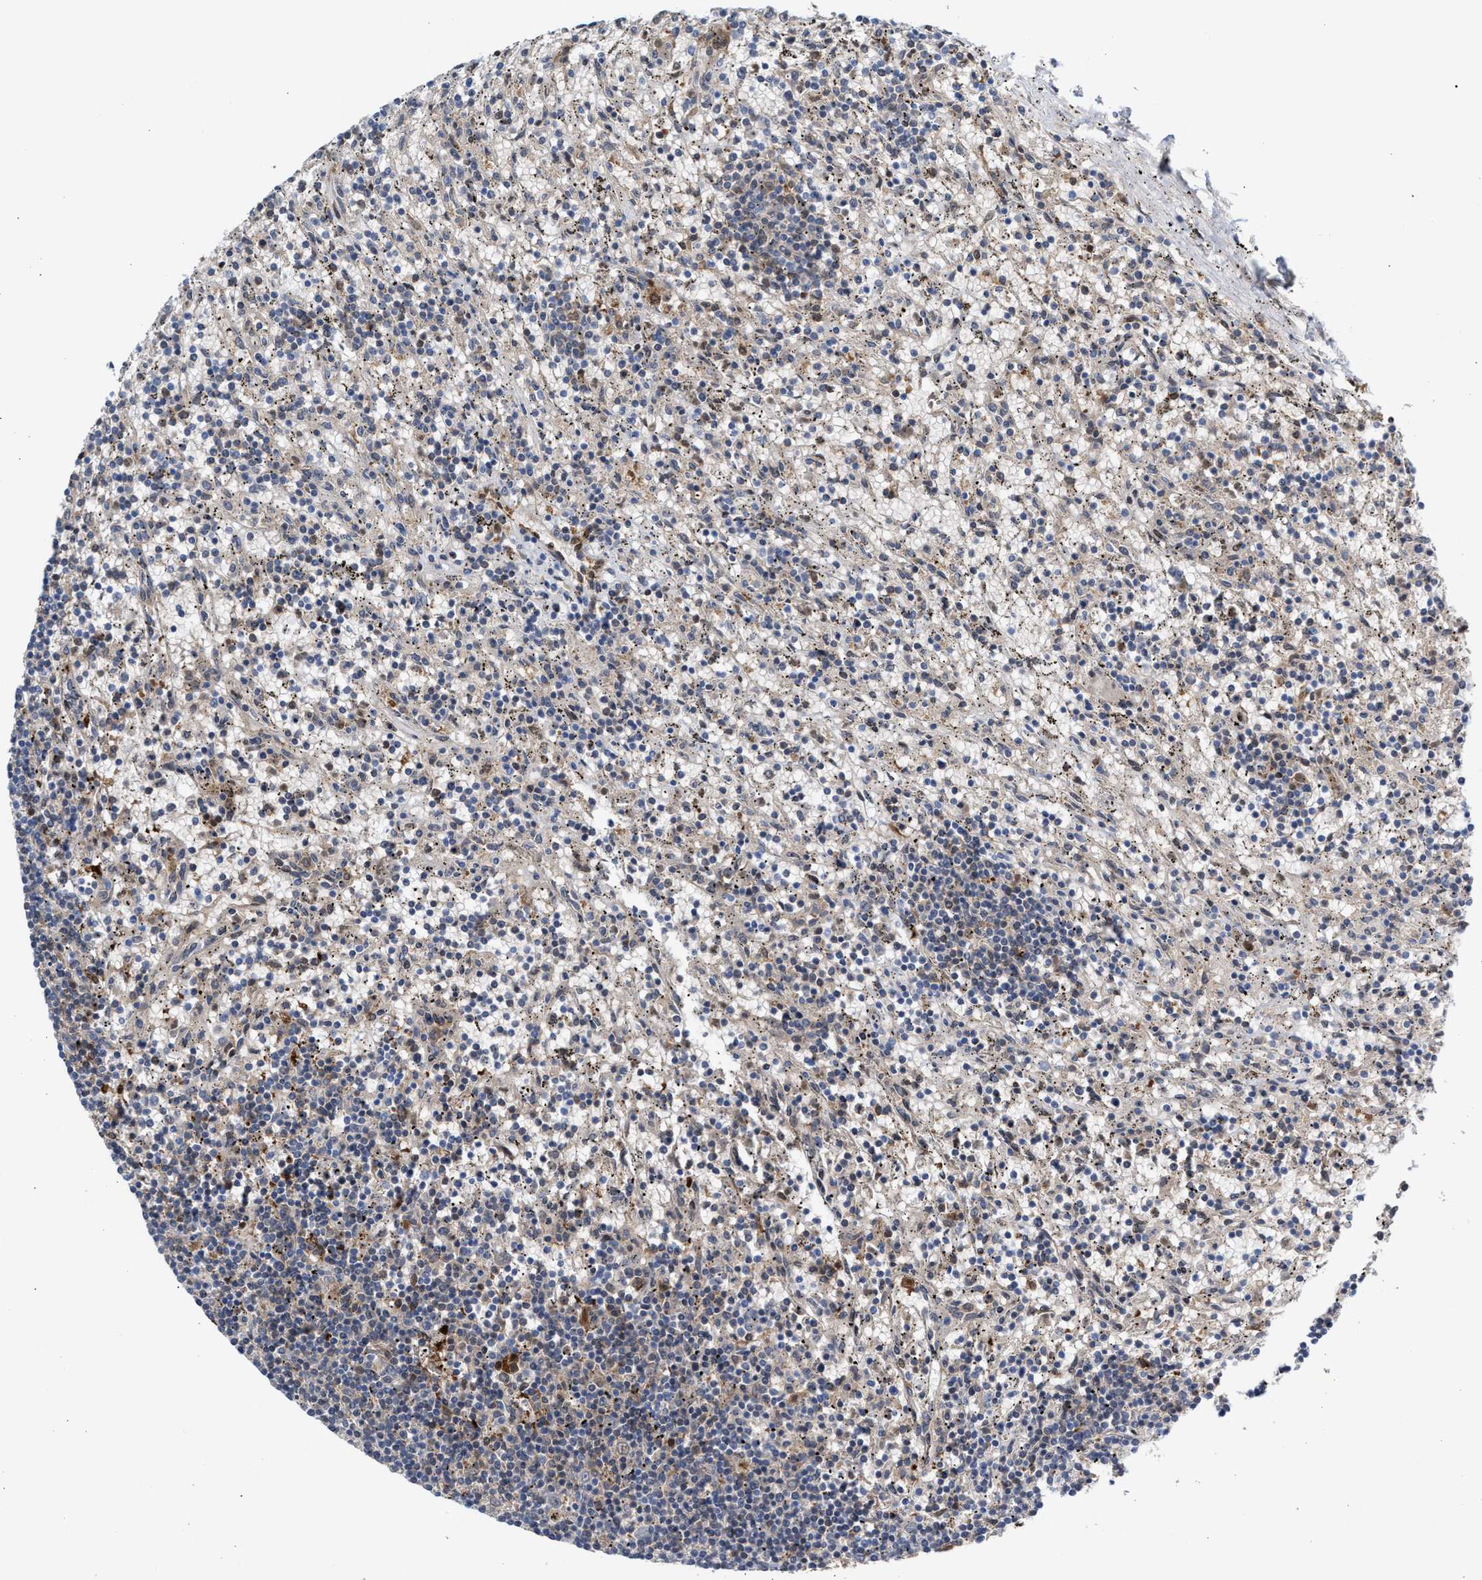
{"staining": {"intensity": "negative", "quantity": "none", "location": "none"}, "tissue": "lymphoma", "cell_type": "Tumor cells", "image_type": "cancer", "snomed": [{"axis": "morphology", "description": "Malignant lymphoma, non-Hodgkin's type, Low grade"}, {"axis": "topography", "description": "Spleen"}], "caption": "High power microscopy image of an immunohistochemistry histopathology image of lymphoma, revealing no significant positivity in tumor cells.", "gene": "TP53I3", "patient": {"sex": "male", "age": 76}}